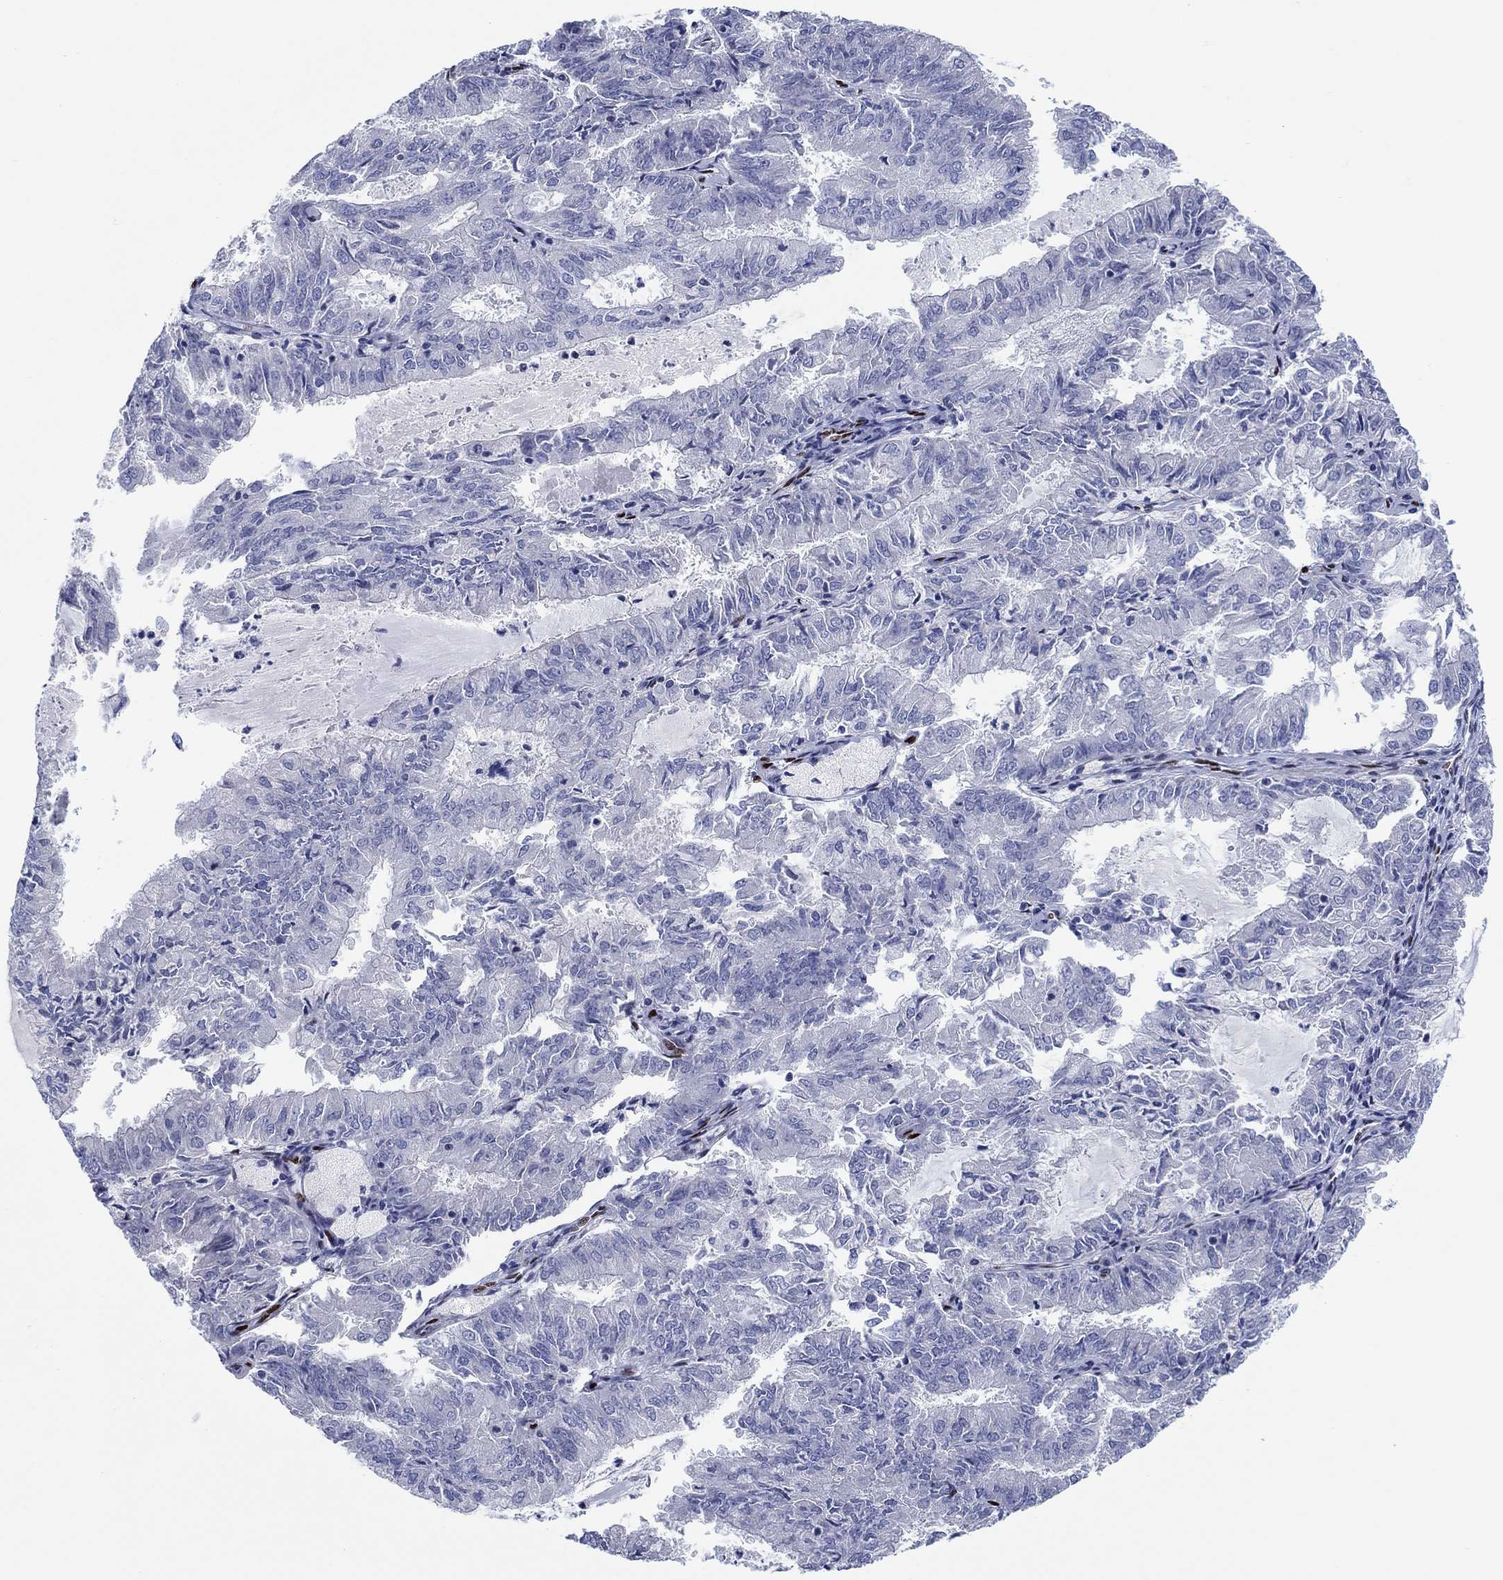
{"staining": {"intensity": "negative", "quantity": "none", "location": "none"}, "tissue": "endometrial cancer", "cell_type": "Tumor cells", "image_type": "cancer", "snomed": [{"axis": "morphology", "description": "Adenocarcinoma, NOS"}, {"axis": "topography", "description": "Endometrium"}], "caption": "Endometrial cancer was stained to show a protein in brown. There is no significant staining in tumor cells.", "gene": "ZEB1", "patient": {"sex": "female", "age": 57}}